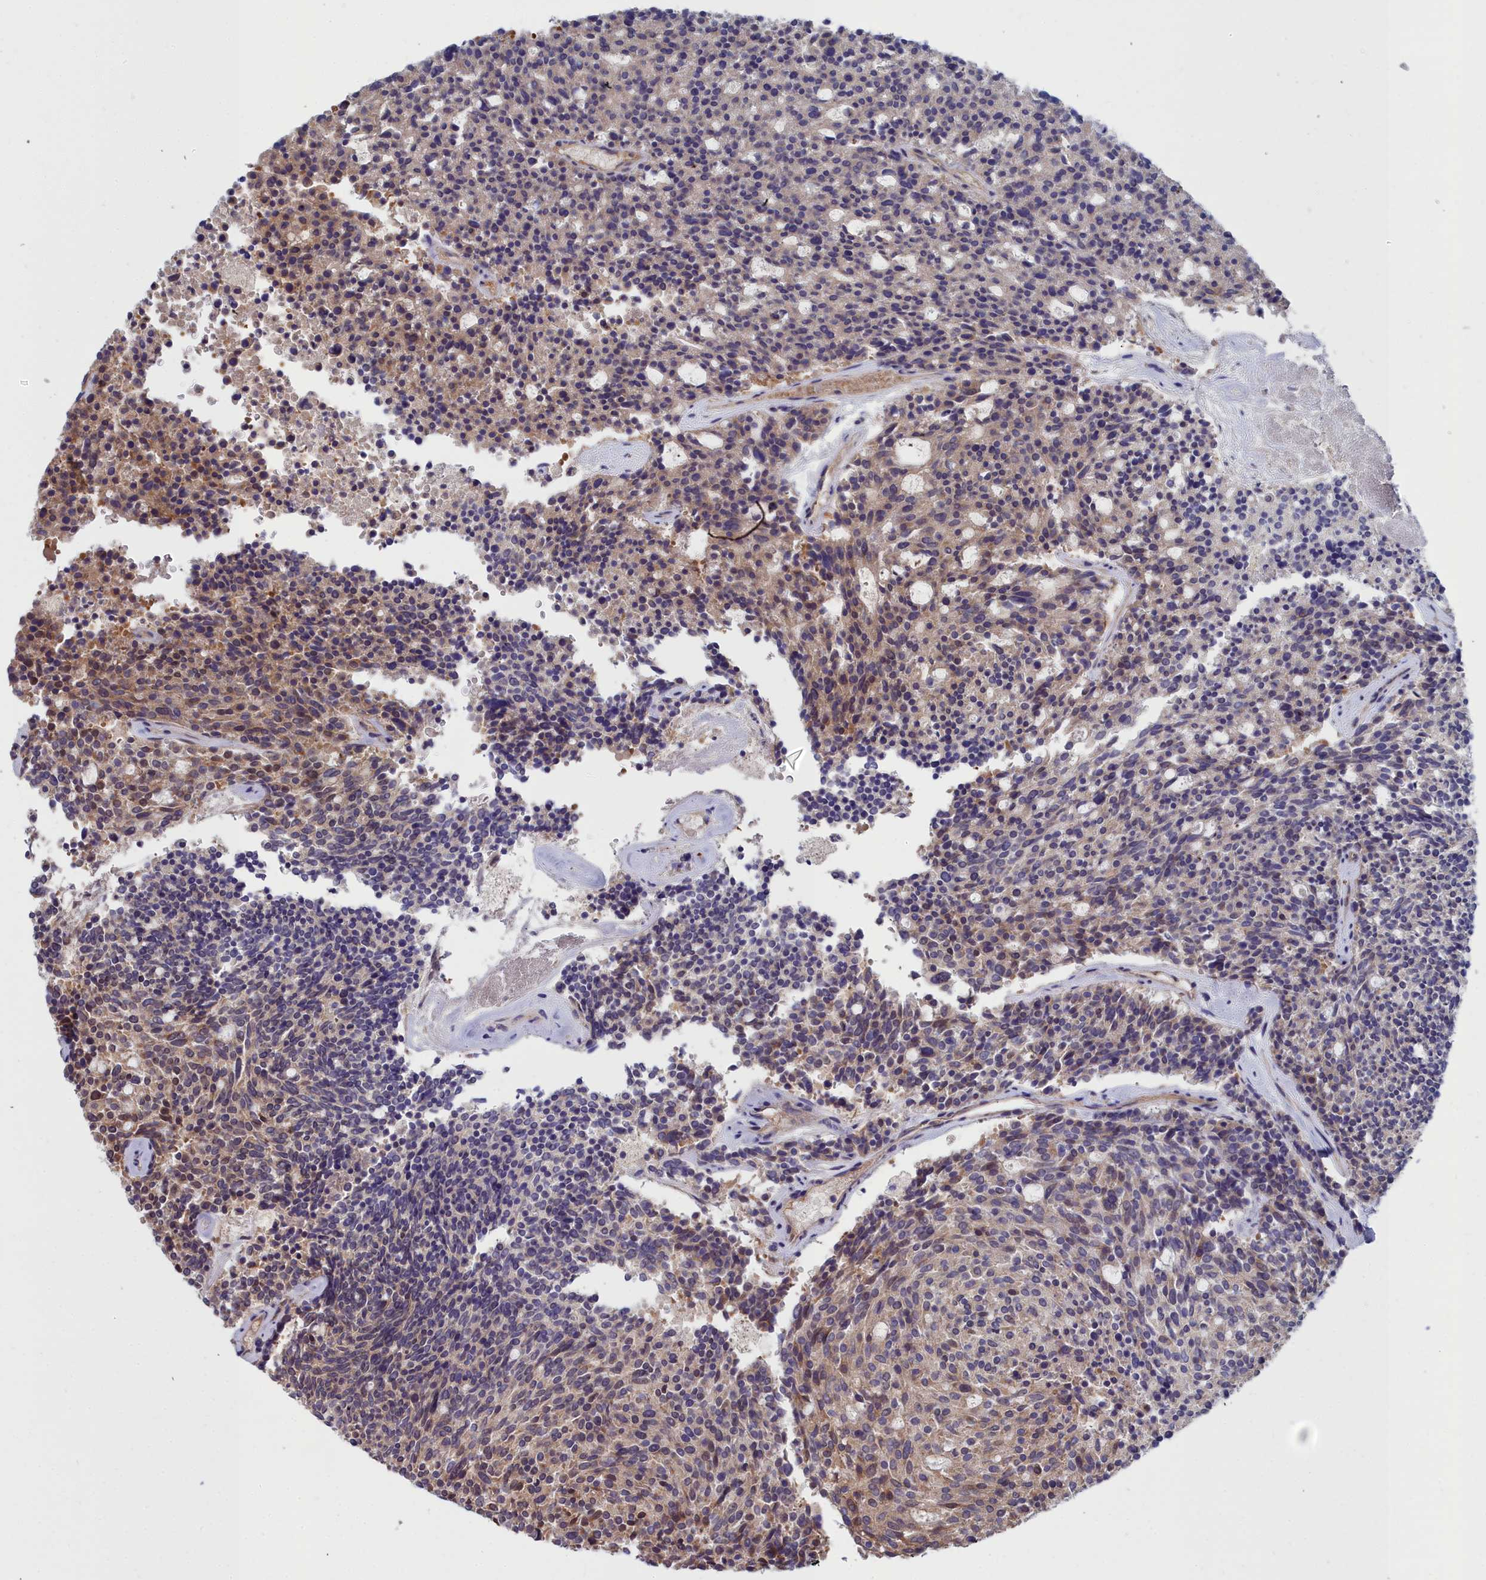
{"staining": {"intensity": "moderate", "quantity": "<25%", "location": "cytoplasmic/membranous"}, "tissue": "carcinoid", "cell_type": "Tumor cells", "image_type": "cancer", "snomed": [{"axis": "morphology", "description": "Carcinoid, malignant, NOS"}, {"axis": "topography", "description": "Pancreas"}], "caption": "Immunohistochemistry (DAB) staining of carcinoid shows moderate cytoplasmic/membranous protein positivity in about <25% of tumor cells. (DAB = brown stain, brightfield microscopy at high magnification).", "gene": "GFRA2", "patient": {"sex": "female", "age": 54}}